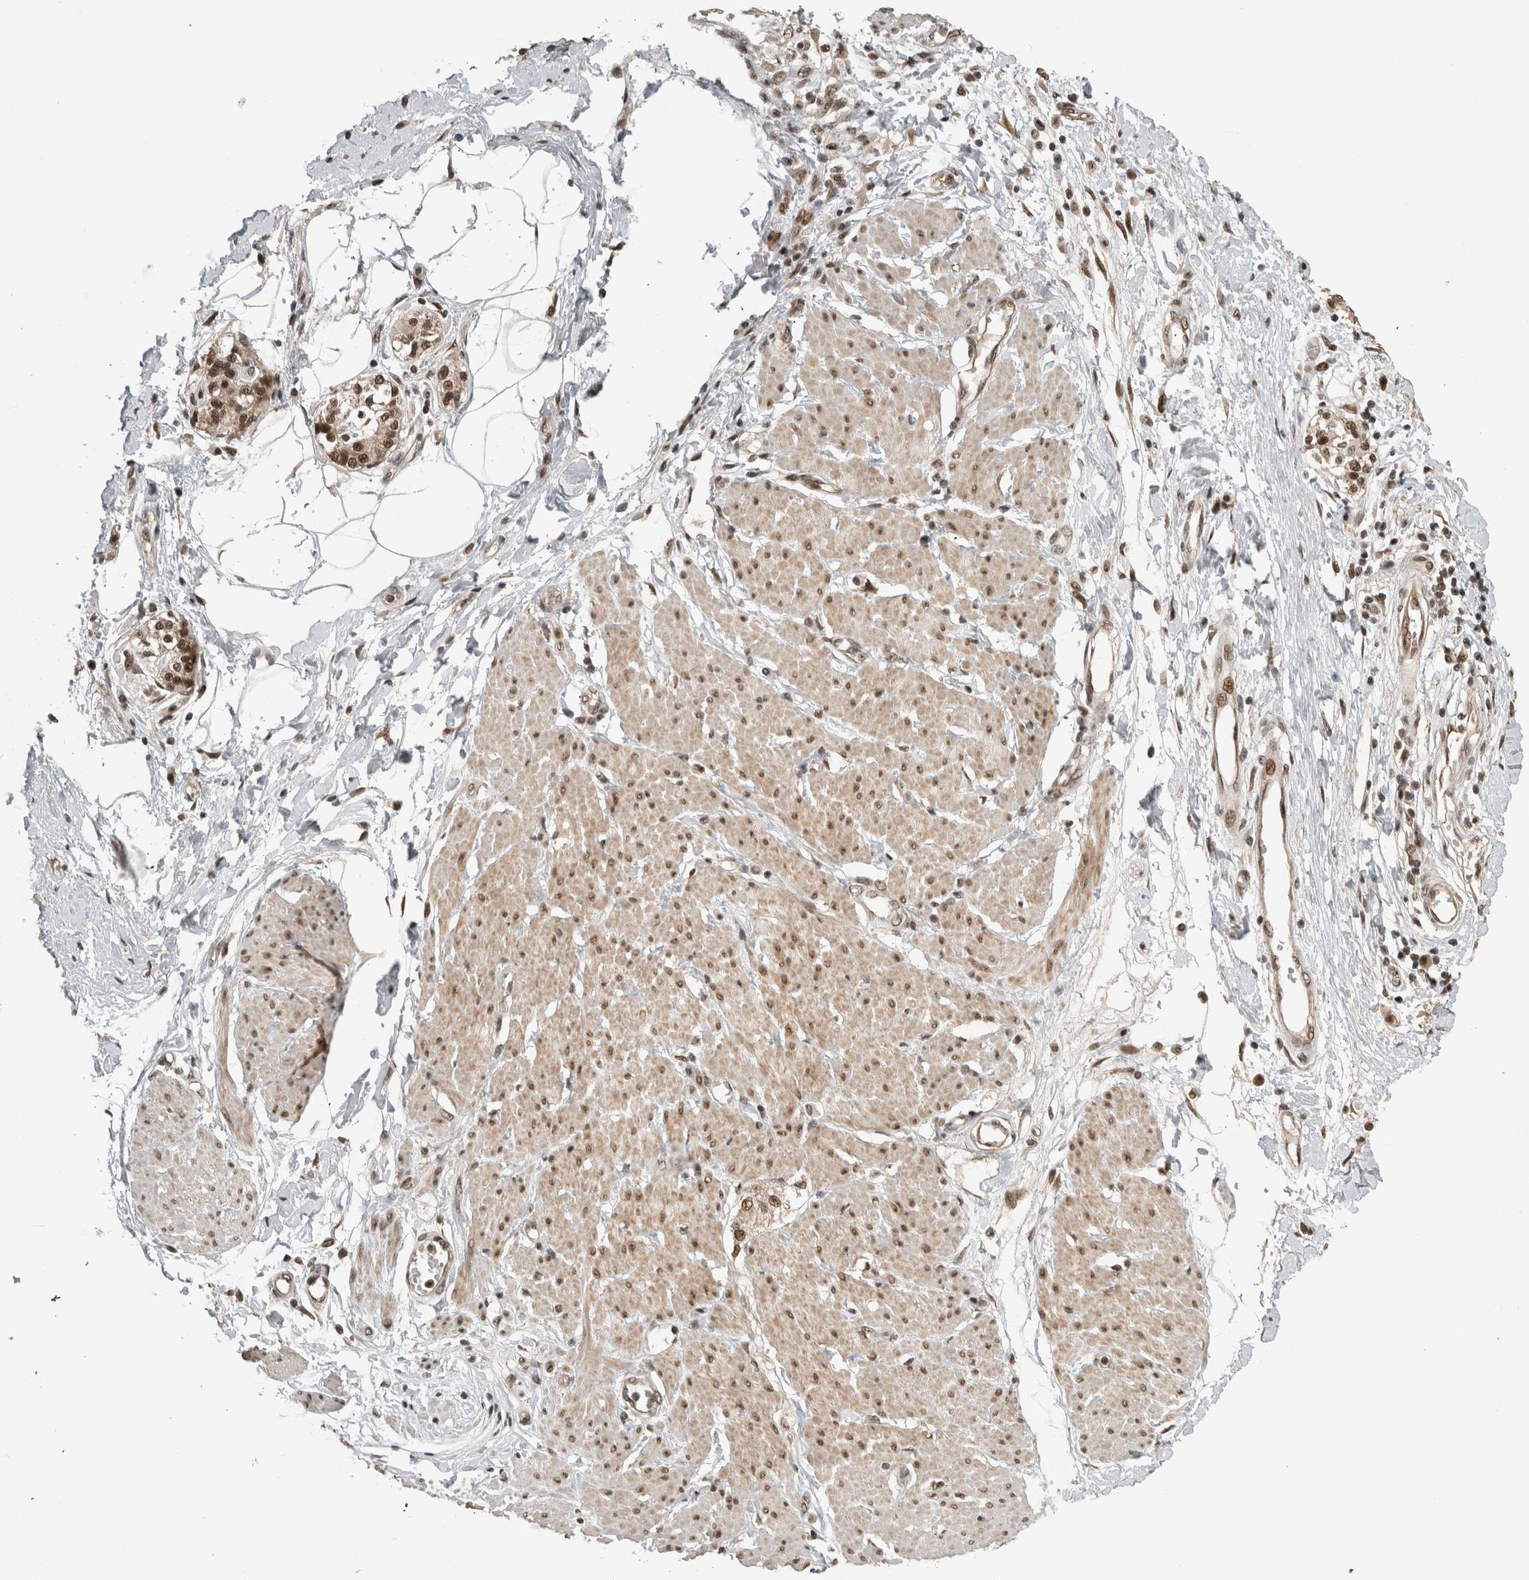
{"staining": {"intensity": "moderate", "quantity": ">75%", "location": "nuclear"}, "tissue": "pancreatic cancer", "cell_type": "Tumor cells", "image_type": "cancer", "snomed": [{"axis": "morphology", "description": "Normal tissue, NOS"}, {"axis": "morphology", "description": "Adenocarcinoma, NOS"}, {"axis": "topography", "description": "Pancreas"}, {"axis": "topography", "description": "Duodenum"}], "caption": "Adenocarcinoma (pancreatic) stained for a protein (brown) reveals moderate nuclear positive positivity in approximately >75% of tumor cells.", "gene": "CPSF2", "patient": {"sex": "female", "age": 60}}